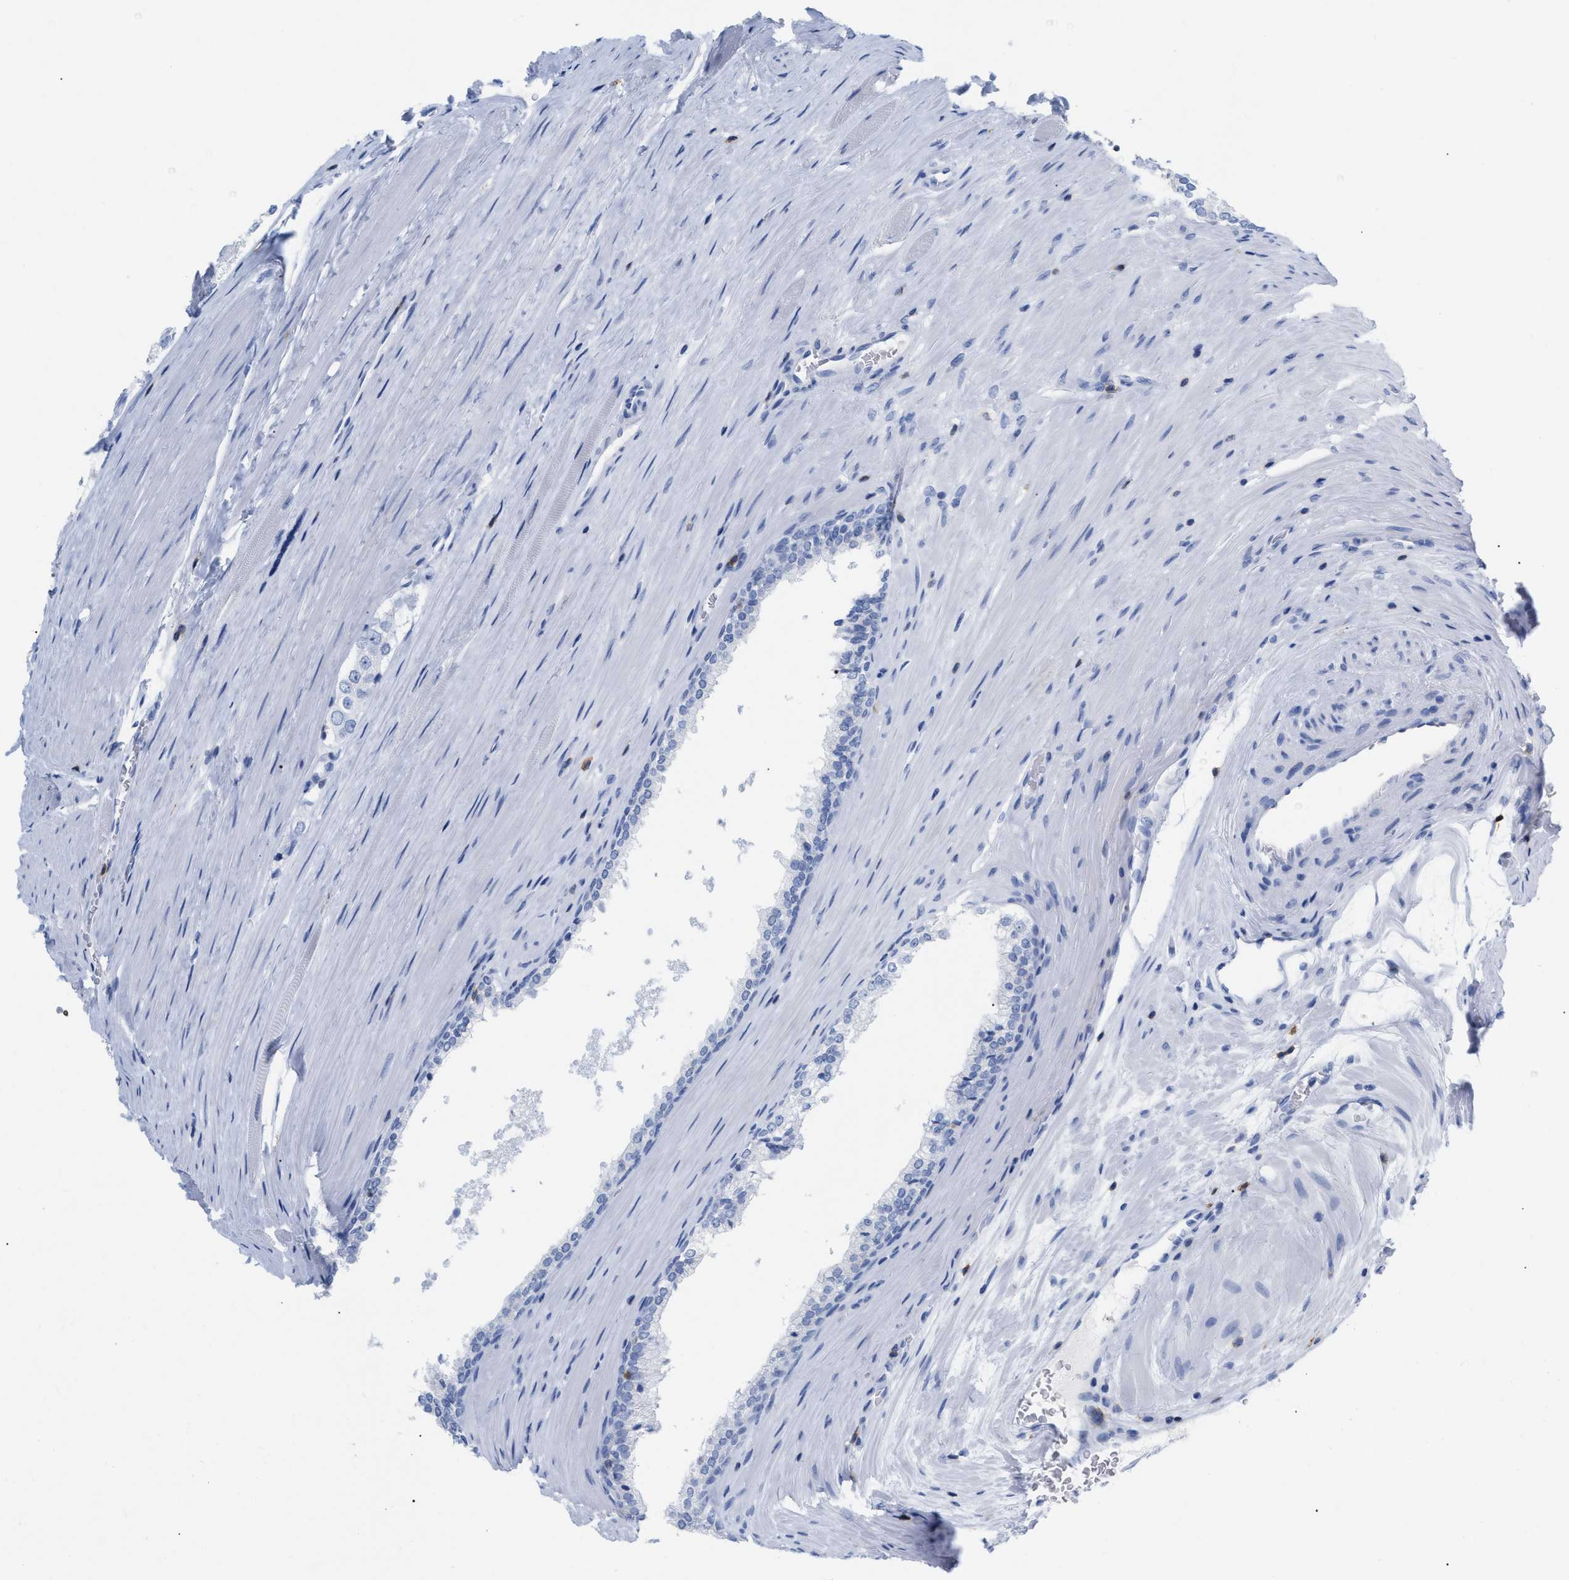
{"staining": {"intensity": "negative", "quantity": "none", "location": "none"}, "tissue": "prostate cancer", "cell_type": "Tumor cells", "image_type": "cancer", "snomed": [{"axis": "morphology", "description": "Adenocarcinoma, Low grade"}, {"axis": "topography", "description": "Prostate"}], "caption": "Photomicrograph shows no protein expression in tumor cells of prostate cancer (low-grade adenocarcinoma) tissue.", "gene": "CD5", "patient": {"sex": "male", "age": 70}}